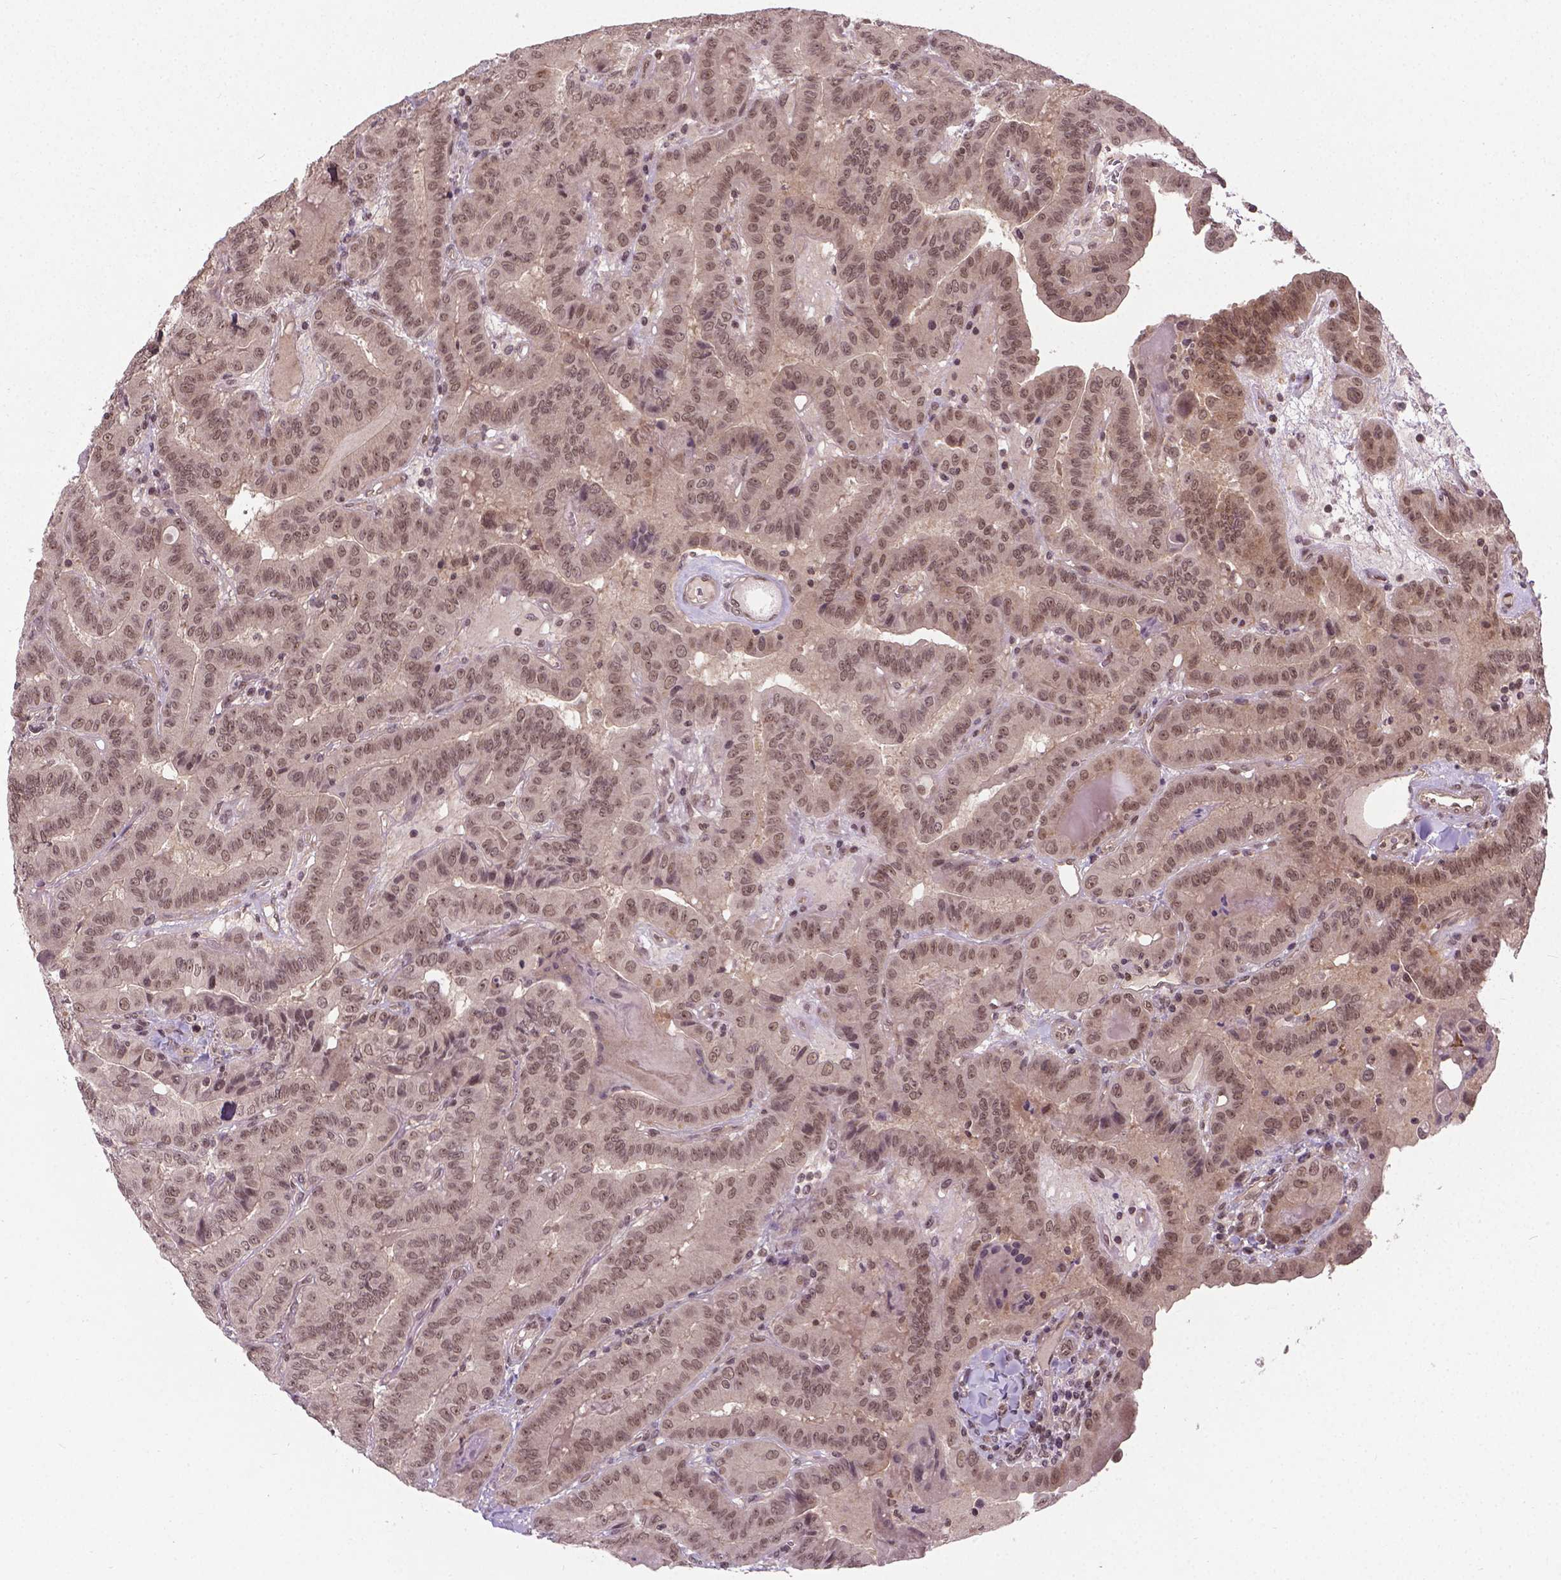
{"staining": {"intensity": "moderate", "quantity": ">75%", "location": "nuclear"}, "tissue": "thyroid cancer", "cell_type": "Tumor cells", "image_type": "cancer", "snomed": [{"axis": "morphology", "description": "Papillary adenocarcinoma, NOS"}, {"axis": "topography", "description": "Thyroid gland"}], "caption": "Thyroid cancer (papillary adenocarcinoma) tissue demonstrates moderate nuclear staining in about >75% of tumor cells", "gene": "ANKRD54", "patient": {"sex": "female", "age": 37}}